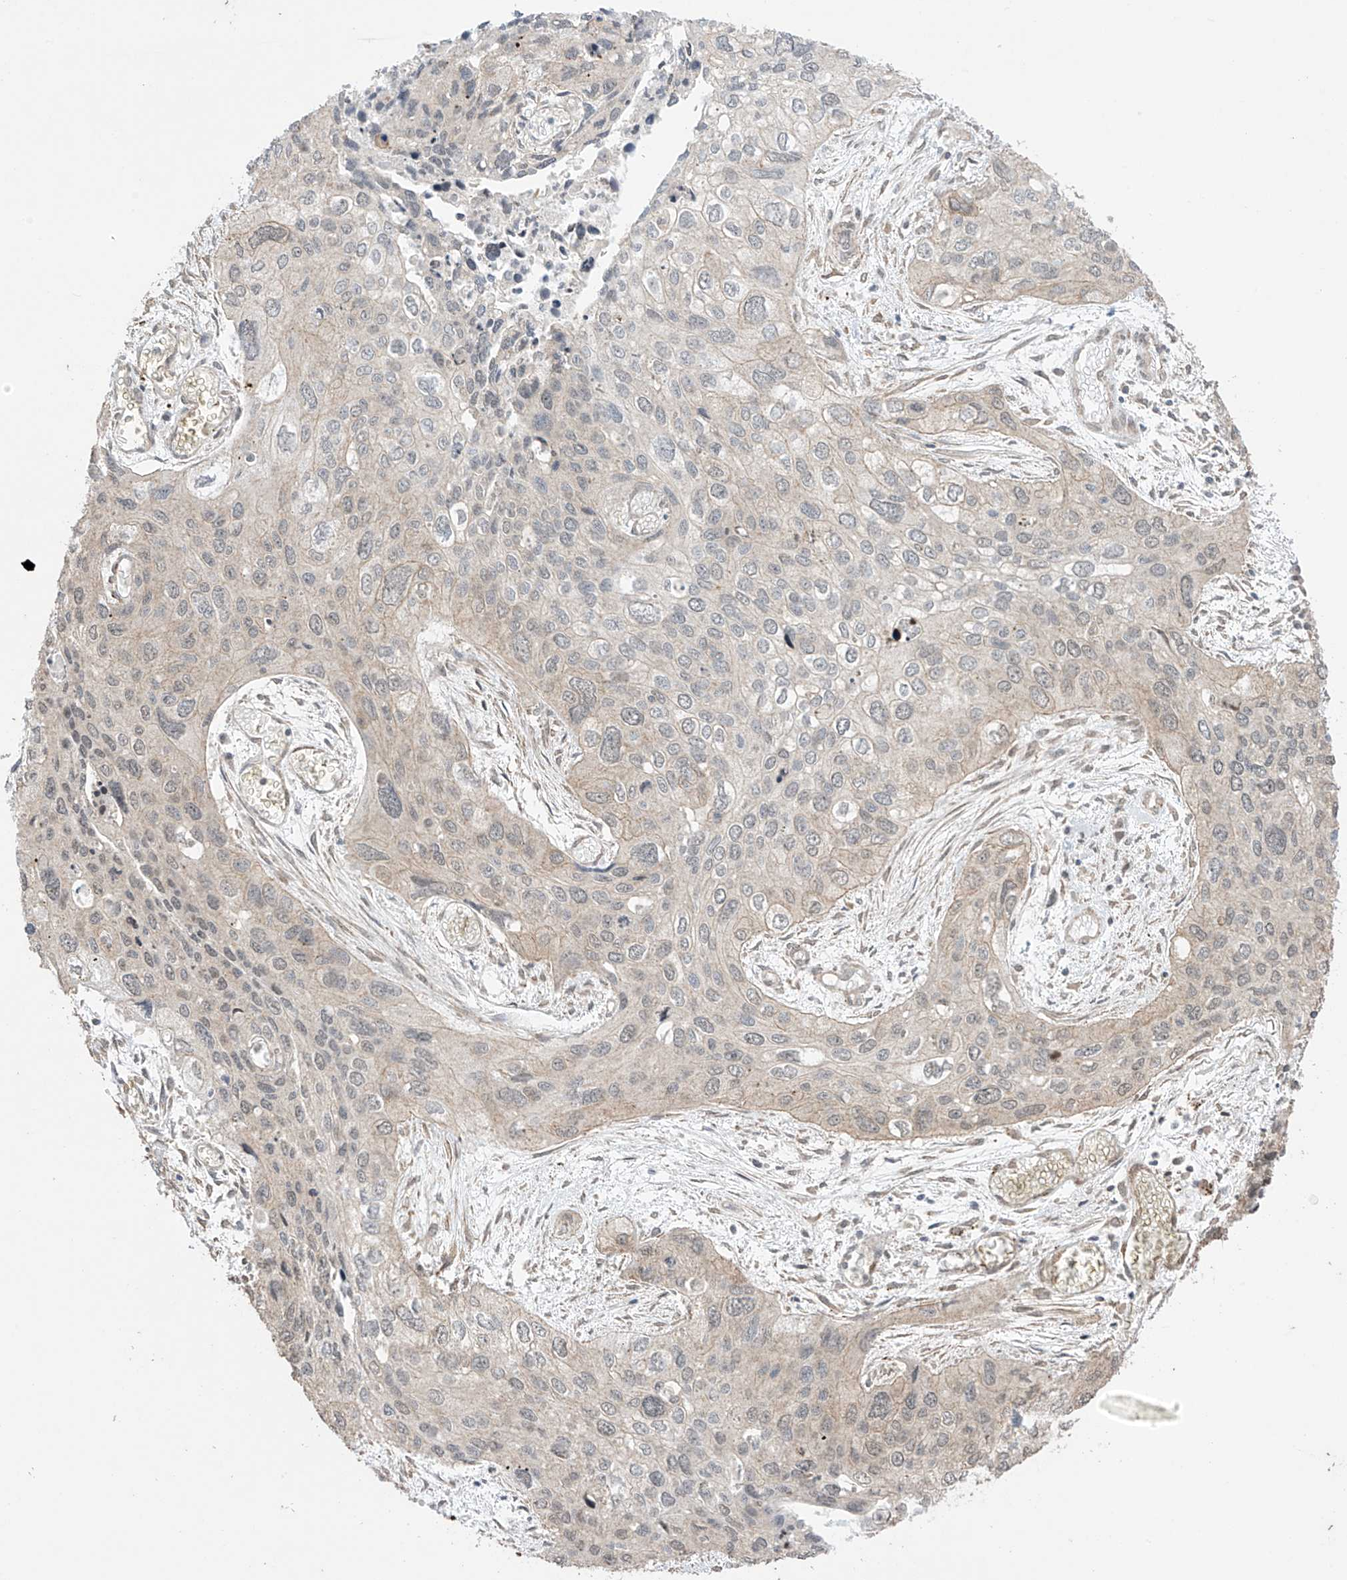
{"staining": {"intensity": "weak", "quantity": "<25%", "location": "cytoplasmic/membranous,nuclear"}, "tissue": "cervical cancer", "cell_type": "Tumor cells", "image_type": "cancer", "snomed": [{"axis": "morphology", "description": "Squamous cell carcinoma, NOS"}, {"axis": "topography", "description": "Cervix"}], "caption": "Cervical squamous cell carcinoma was stained to show a protein in brown. There is no significant positivity in tumor cells.", "gene": "TTLL5", "patient": {"sex": "female", "age": 55}}